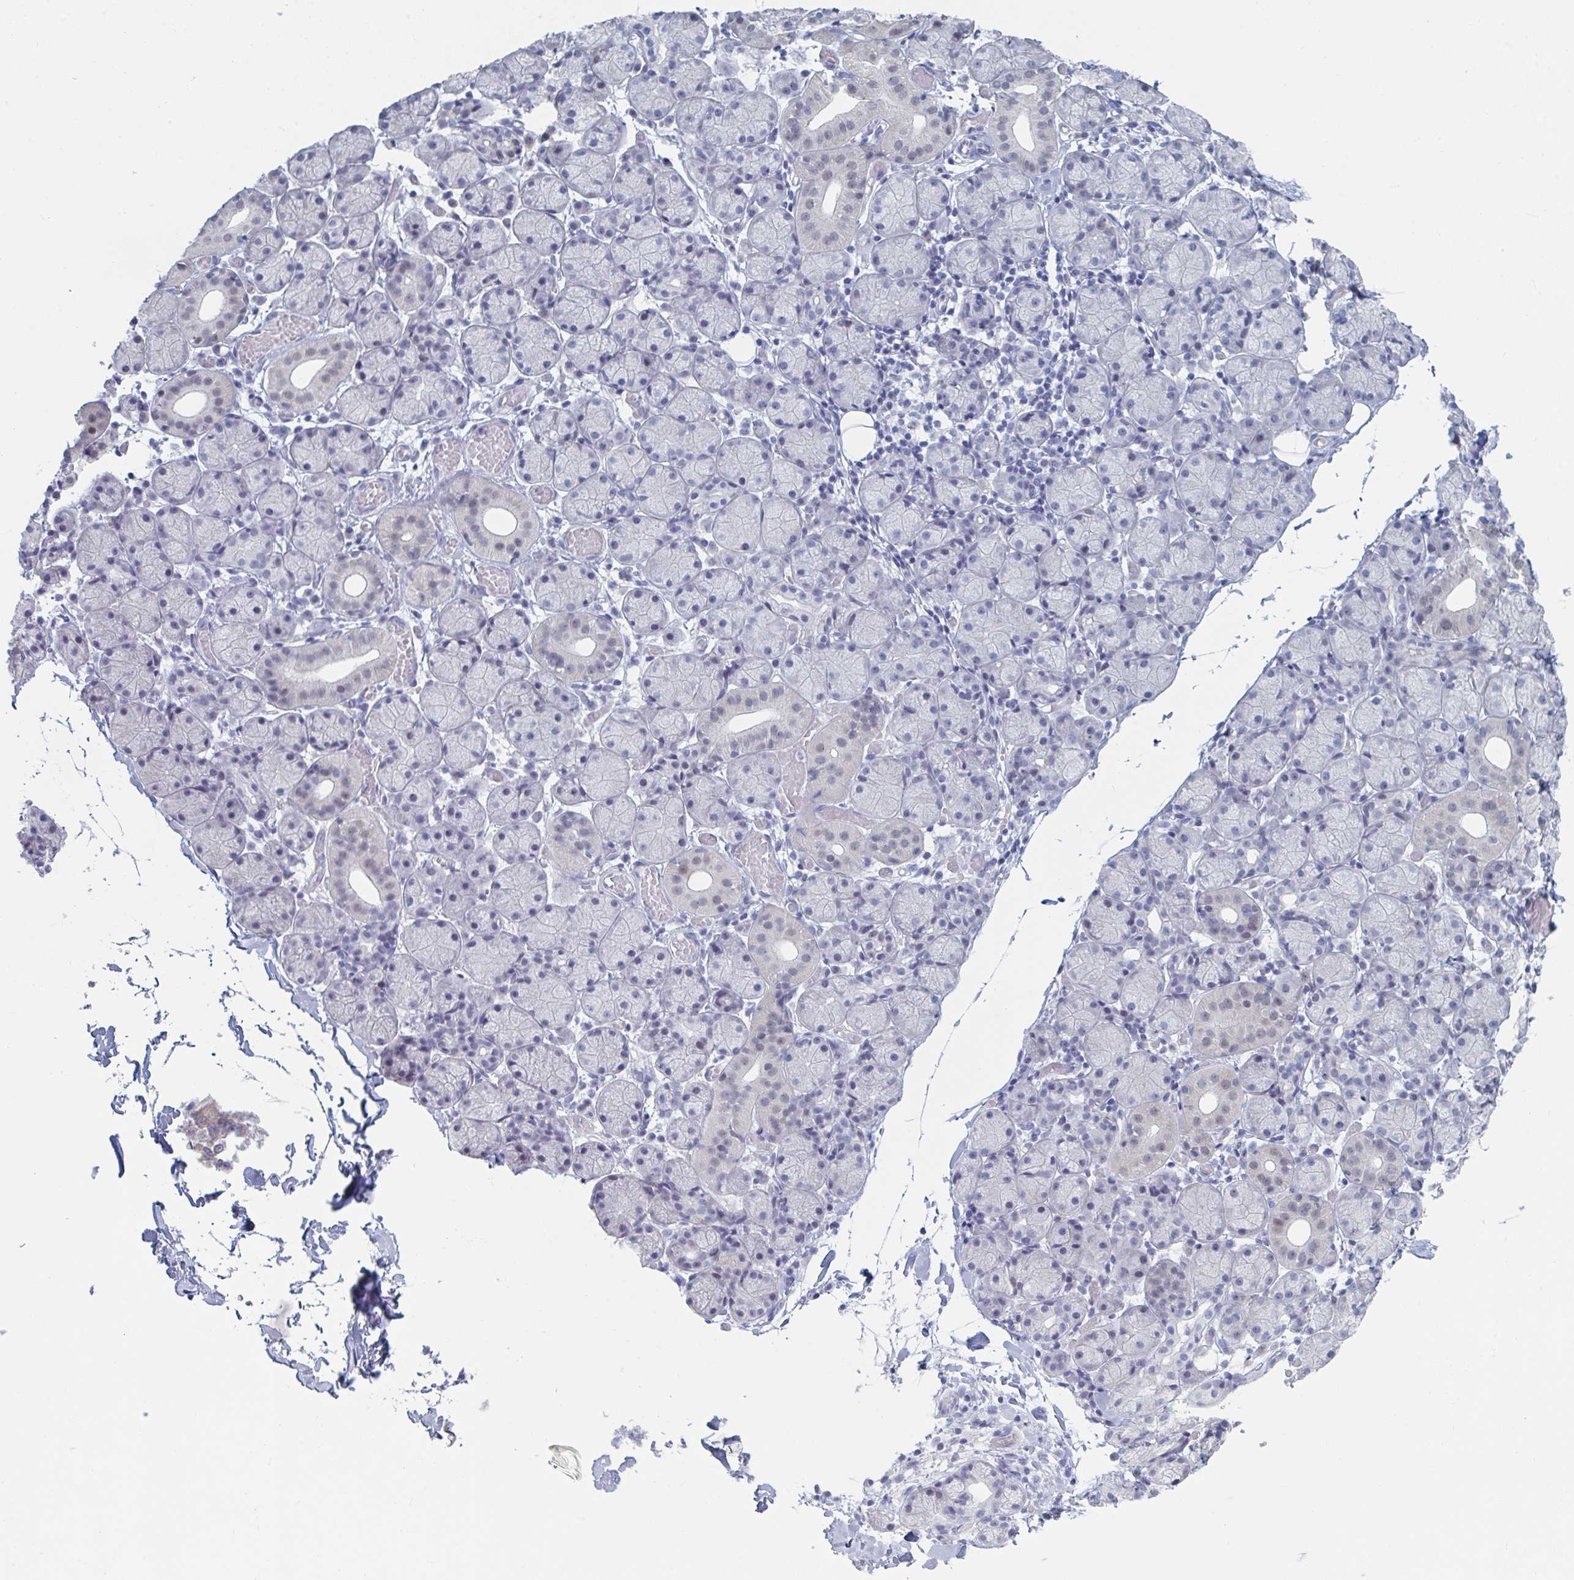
{"staining": {"intensity": "weak", "quantity": "<25%", "location": "nuclear"}, "tissue": "salivary gland", "cell_type": "Glandular cells", "image_type": "normal", "snomed": [{"axis": "morphology", "description": "Normal tissue, NOS"}, {"axis": "topography", "description": "Salivary gland"}], "caption": "Benign salivary gland was stained to show a protein in brown. There is no significant expression in glandular cells. (Immunohistochemistry (ihc), brightfield microscopy, high magnification).", "gene": "FOXA1", "patient": {"sex": "female", "age": 24}}